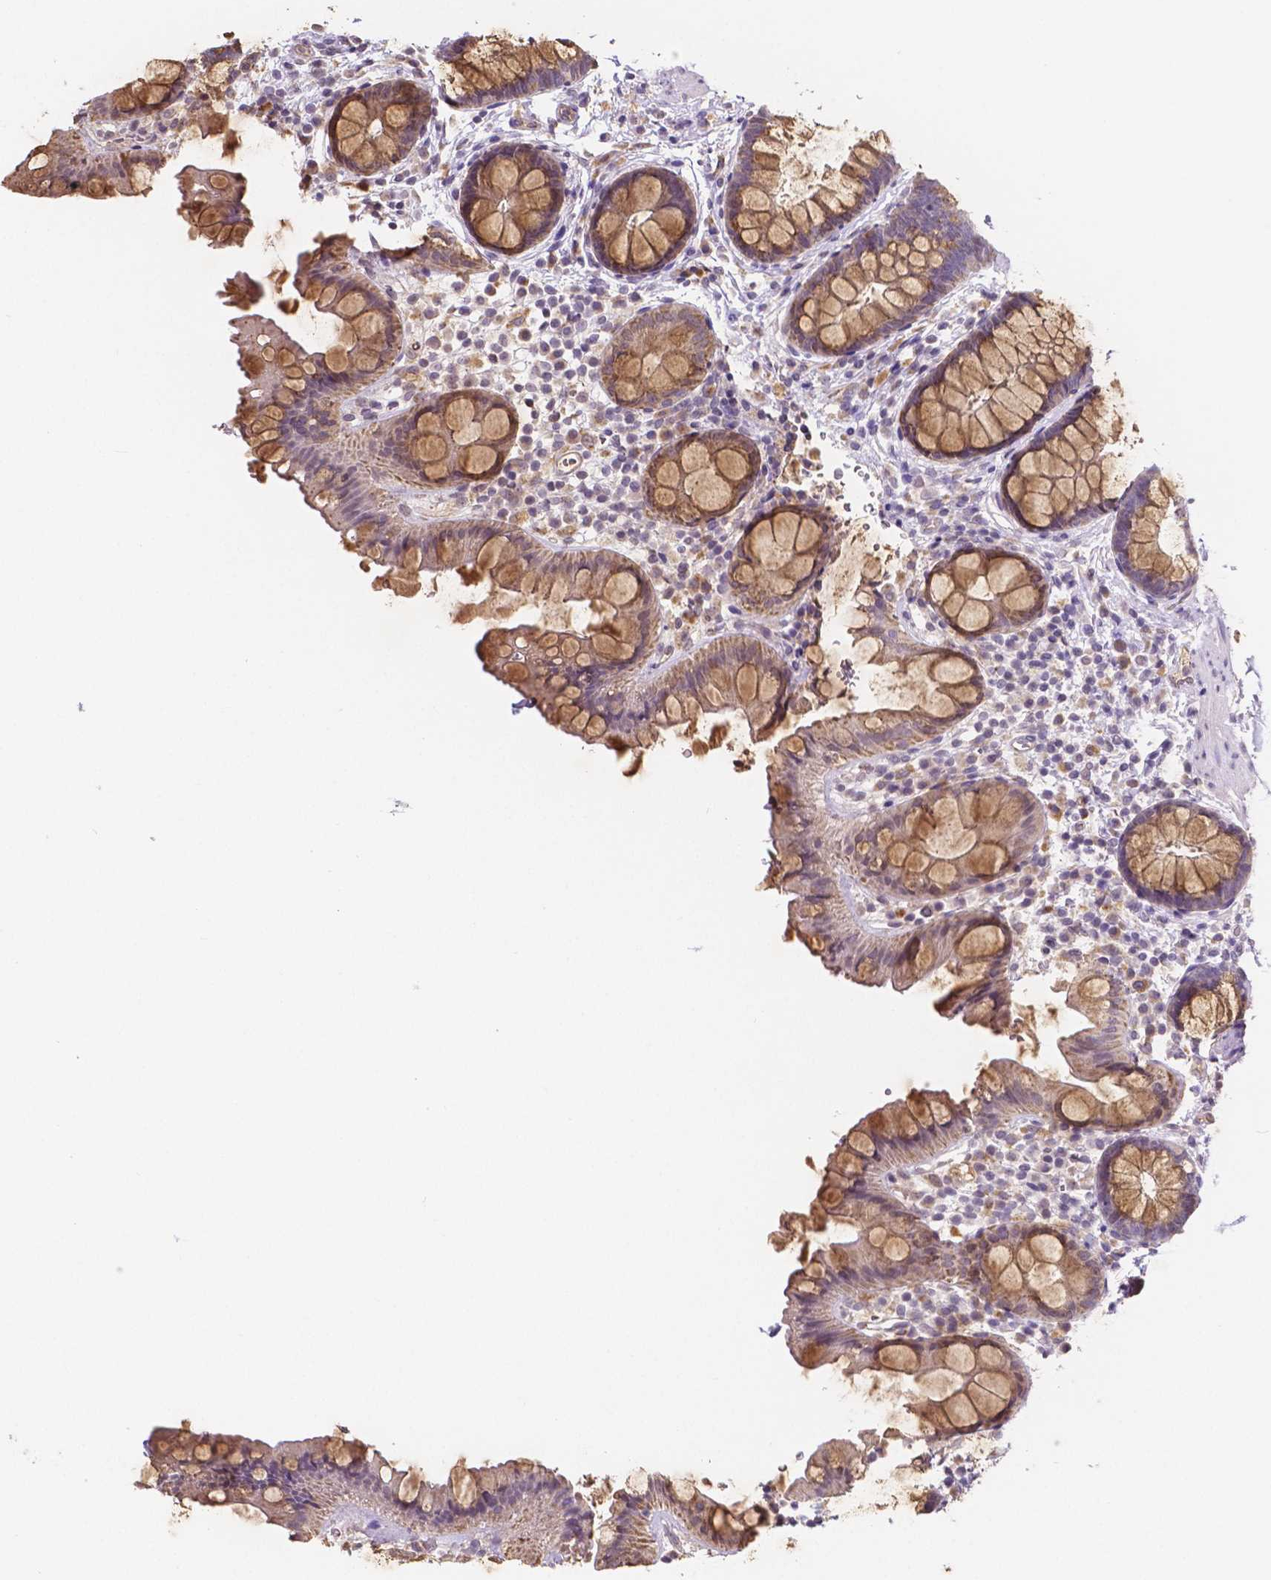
{"staining": {"intensity": "moderate", "quantity": ">75%", "location": "cytoplasmic/membranous"}, "tissue": "rectum", "cell_type": "Glandular cells", "image_type": "normal", "snomed": [{"axis": "morphology", "description": "Normal tissue, NOS"}, {"axis": "topography", "description": "Rectum"}, {"axis": "topography", "description": "Peripheral nerve tissue"}], "caption": "This photomicrograph displays IHC staining of benign rectum, with medium moderate cytoplasmic/membranous staining in about >75% of glandular cells.", "gene": "ELAVL2", "patient": {"sex": "female", "age": 69}}